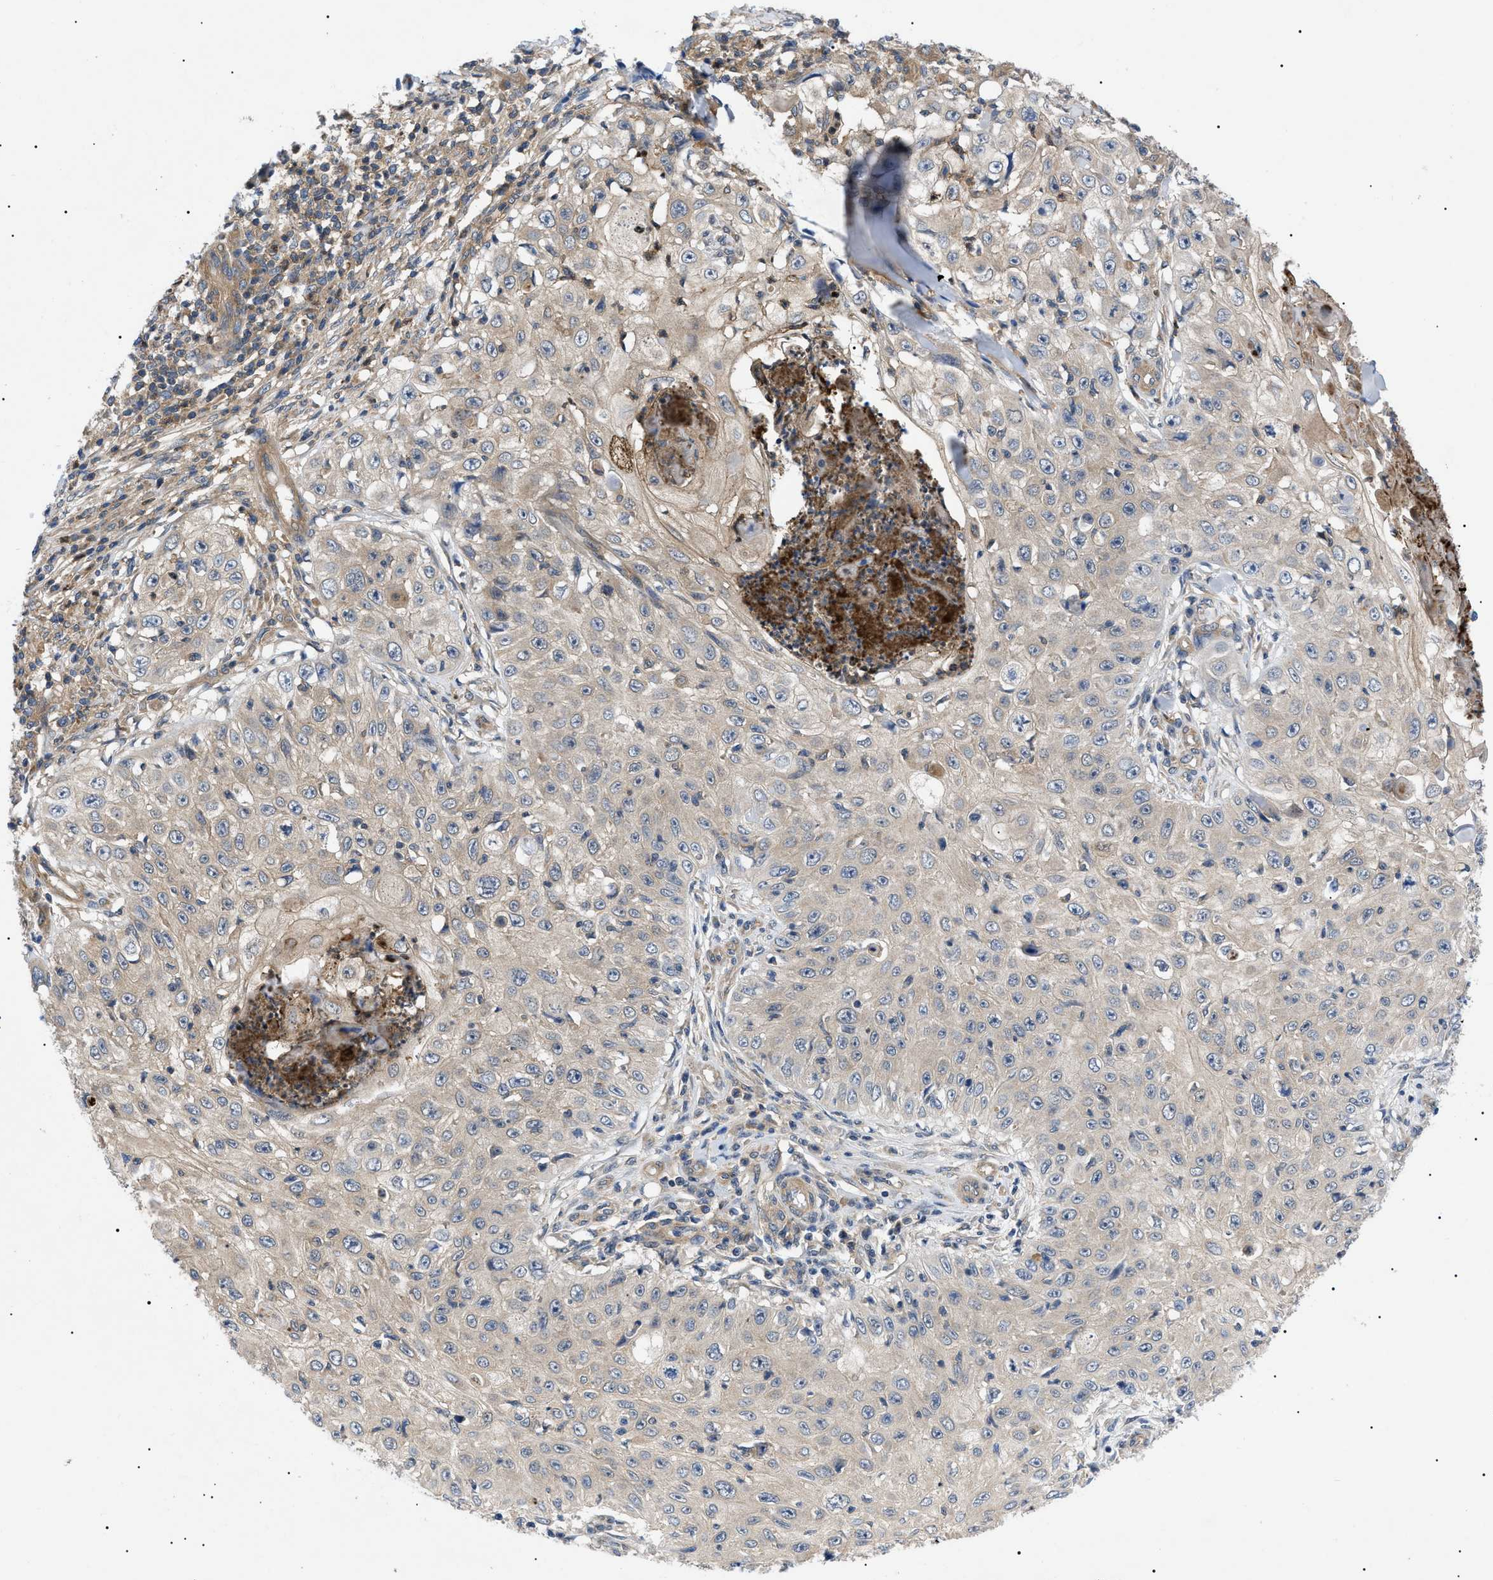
{"staining": {"intensity": "weak", "quantity": ">75%", "location": "cytoplasmic/membranous"}, "tissue": "skin cancer", "cell_type": "Tumor cells", "image_type": "cancer", "snomed": [{"axis": "morphology", "description": "Squamous cell carcinoma, NOS"}, {"axis": "topography", "description": "Skin"}], "caption": "This is an image of immunohistochemistry staining of squamous cell carcinoma (skin), which shows weak expression in the cytoplasmic/membranous of tumor cells.", "gene": "RIPK1", "patient": {"sex": "male", "age": 86}}